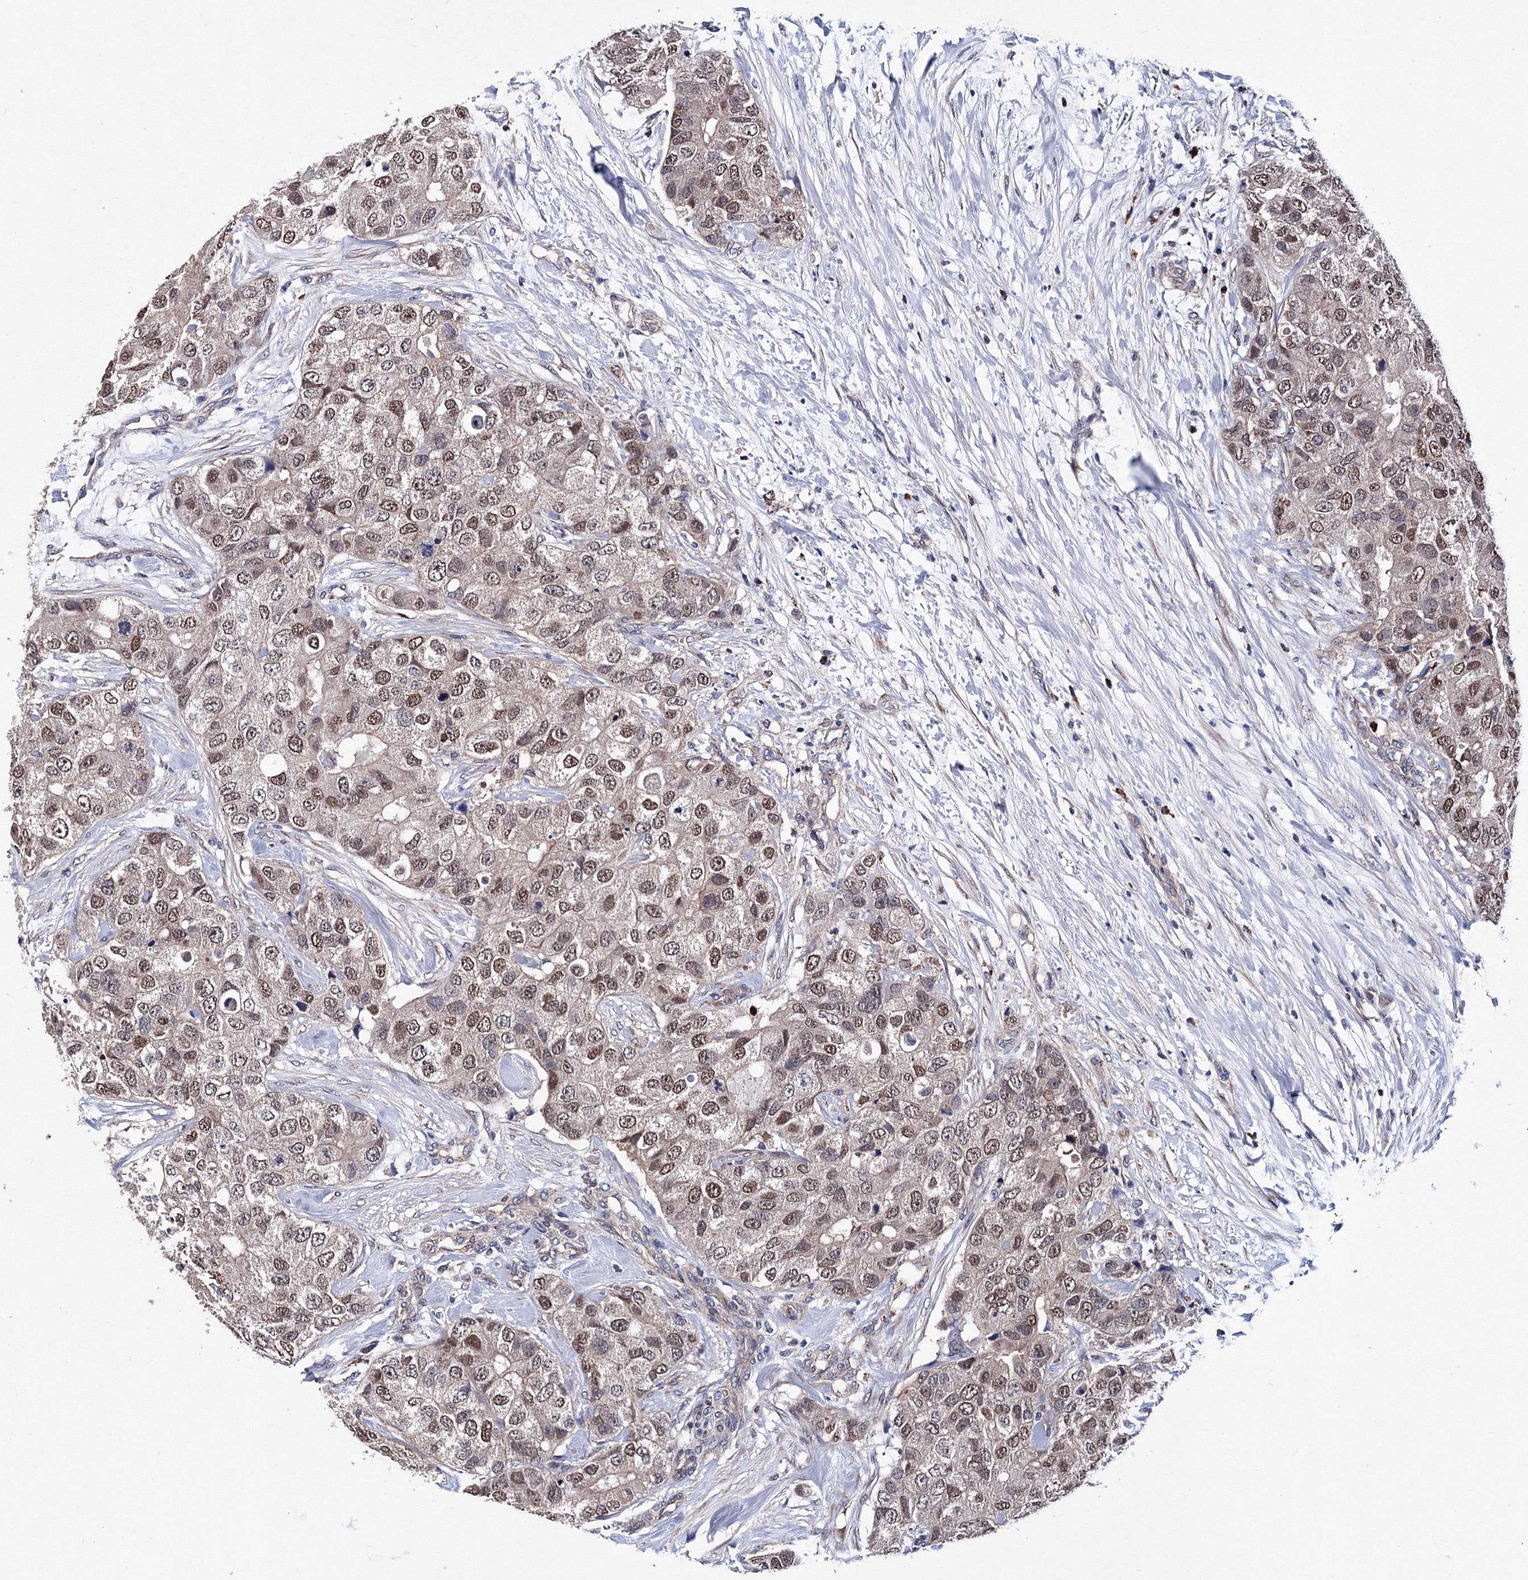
{"staining": {"intensity": "weak", "quantity": ">75%", "location": "nuclear"}, "tissue": "breast cancer", "cell_type": "Tumor cells", "image_type": "cancer", "snomed": [{"axis": "morphology", "description": "Duct carcinoma"}, {"axis": "topography", "description": "Breast"}], "caption": "This is an image of immunohistochemistry staining of breast invasive ductal carcinoma, which shows weak positivity in the nuclear of tumor cells.", "gene": "PHYKPL", "patient": {"sex": "female", "age": 62}}